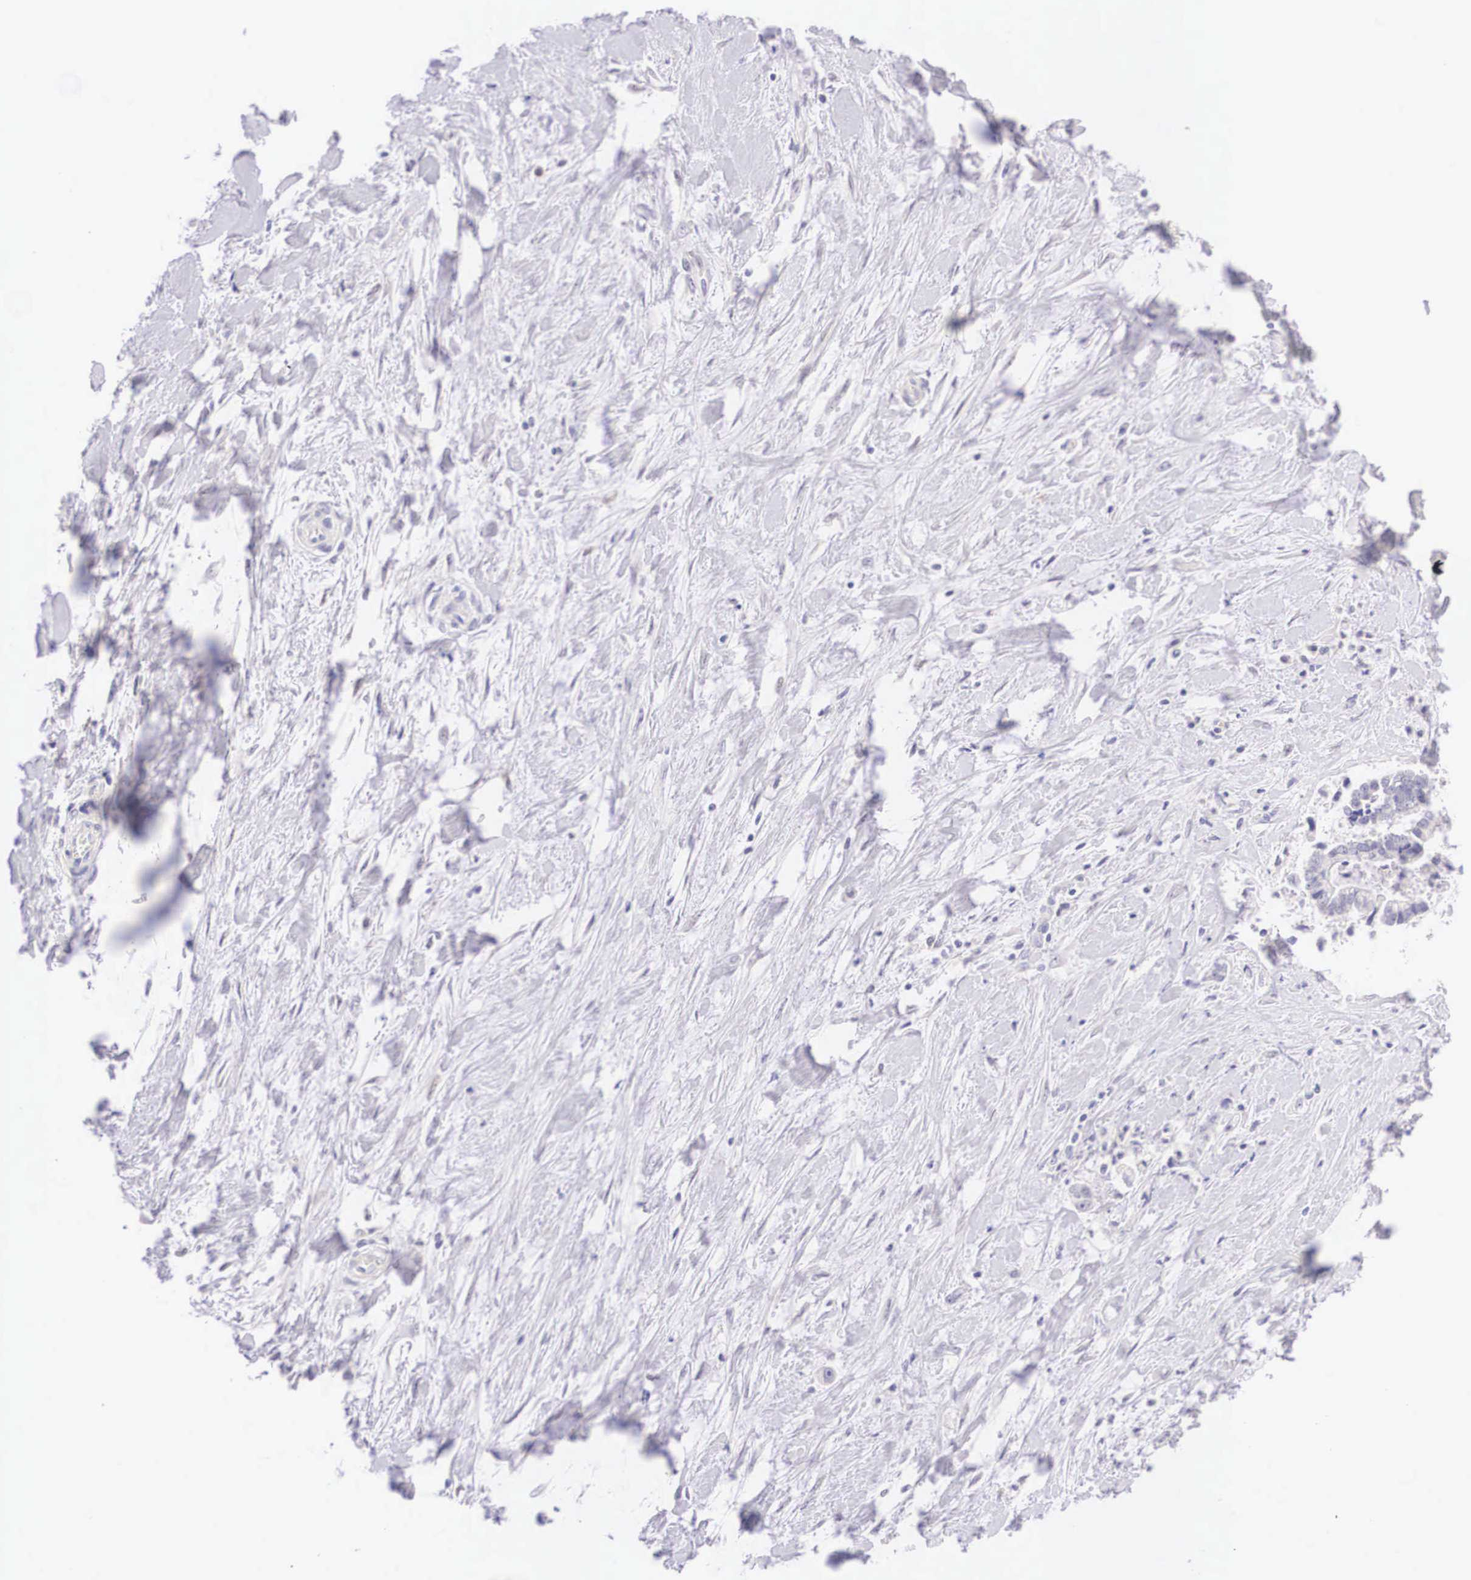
{"staining": {"intensity": "negative", "quantity": "none", "location": "none"}, "tissue": "liver cancer", "cell_type": "Tumor cells", "image_type": "cancer", "snomed": [{"axis": "morphology", "description": "Cholangiocarcinoma"}, {"axis": "topography", "description": "Liver"}], "caption": "Cholangiocarcinoma (liver) stained for a protein using immunohistochemistry demonstrates no positivity tumor cells.", "gene": "BCL6", "patient": {"sex": "male", "age": 57}}